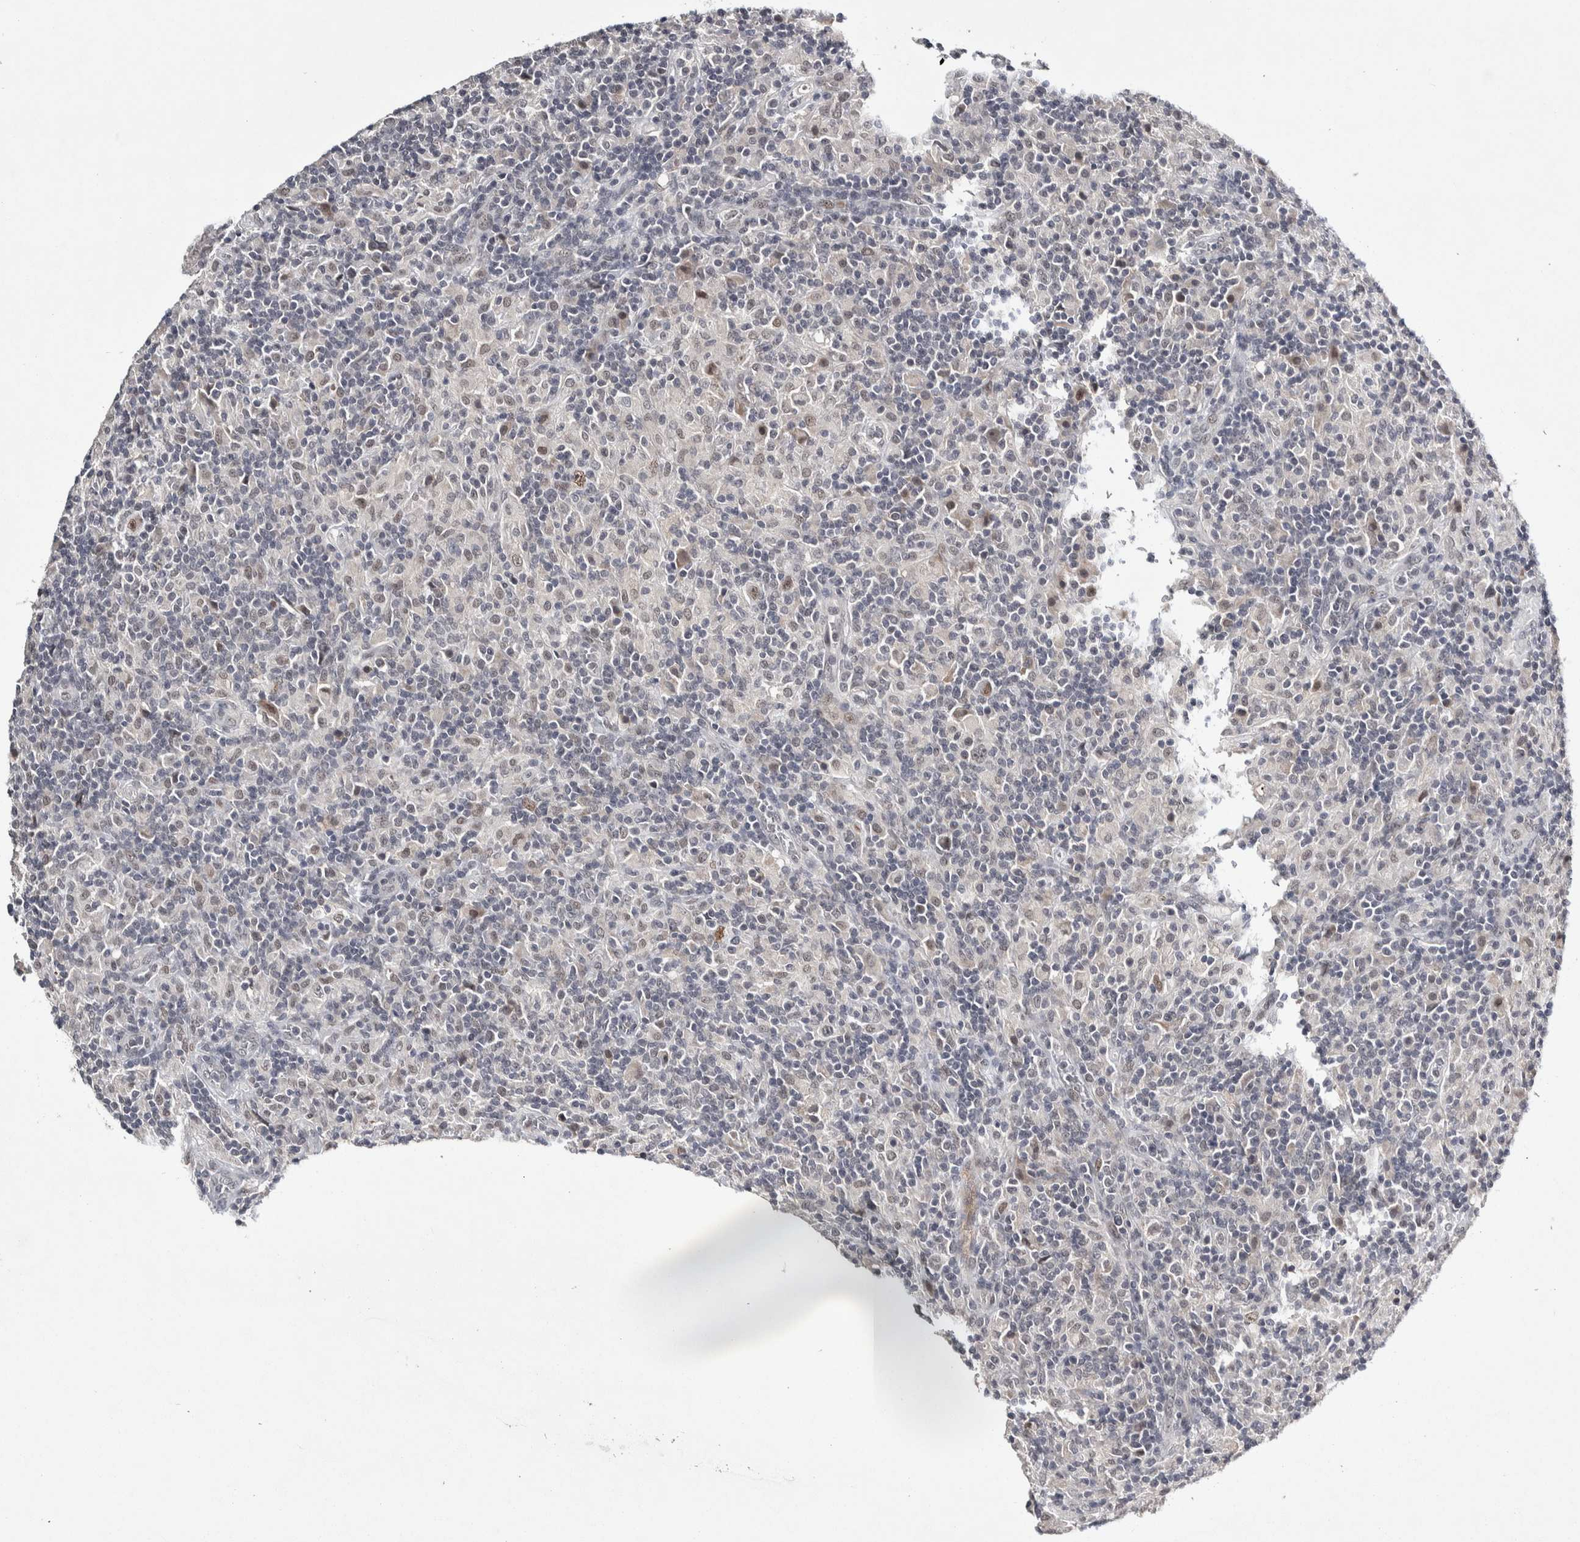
{"staining": {"intensity": "weak", "quantity": "25%-75%", "location": "nuclear"}, "tissue": "lymphoma", "cell_type": "Tumor cells", "image_type": "cancer", "snomed": [{"axis": "morphology", "description": "Hodgkin's disease, NOS"}, {"axis": "topography", "description": "Lymph node"}], "caption": "A micrograph of human lymphoma stained for a protein exhibits weak nuclear brown staining in tumor cells. The staining was performed using DAB, with brown indicating positive protein expression. Nuclei are stained blue with hematoxylin.", "gene": "ASPN", "patient": {"sex": "male", "age": 70}}